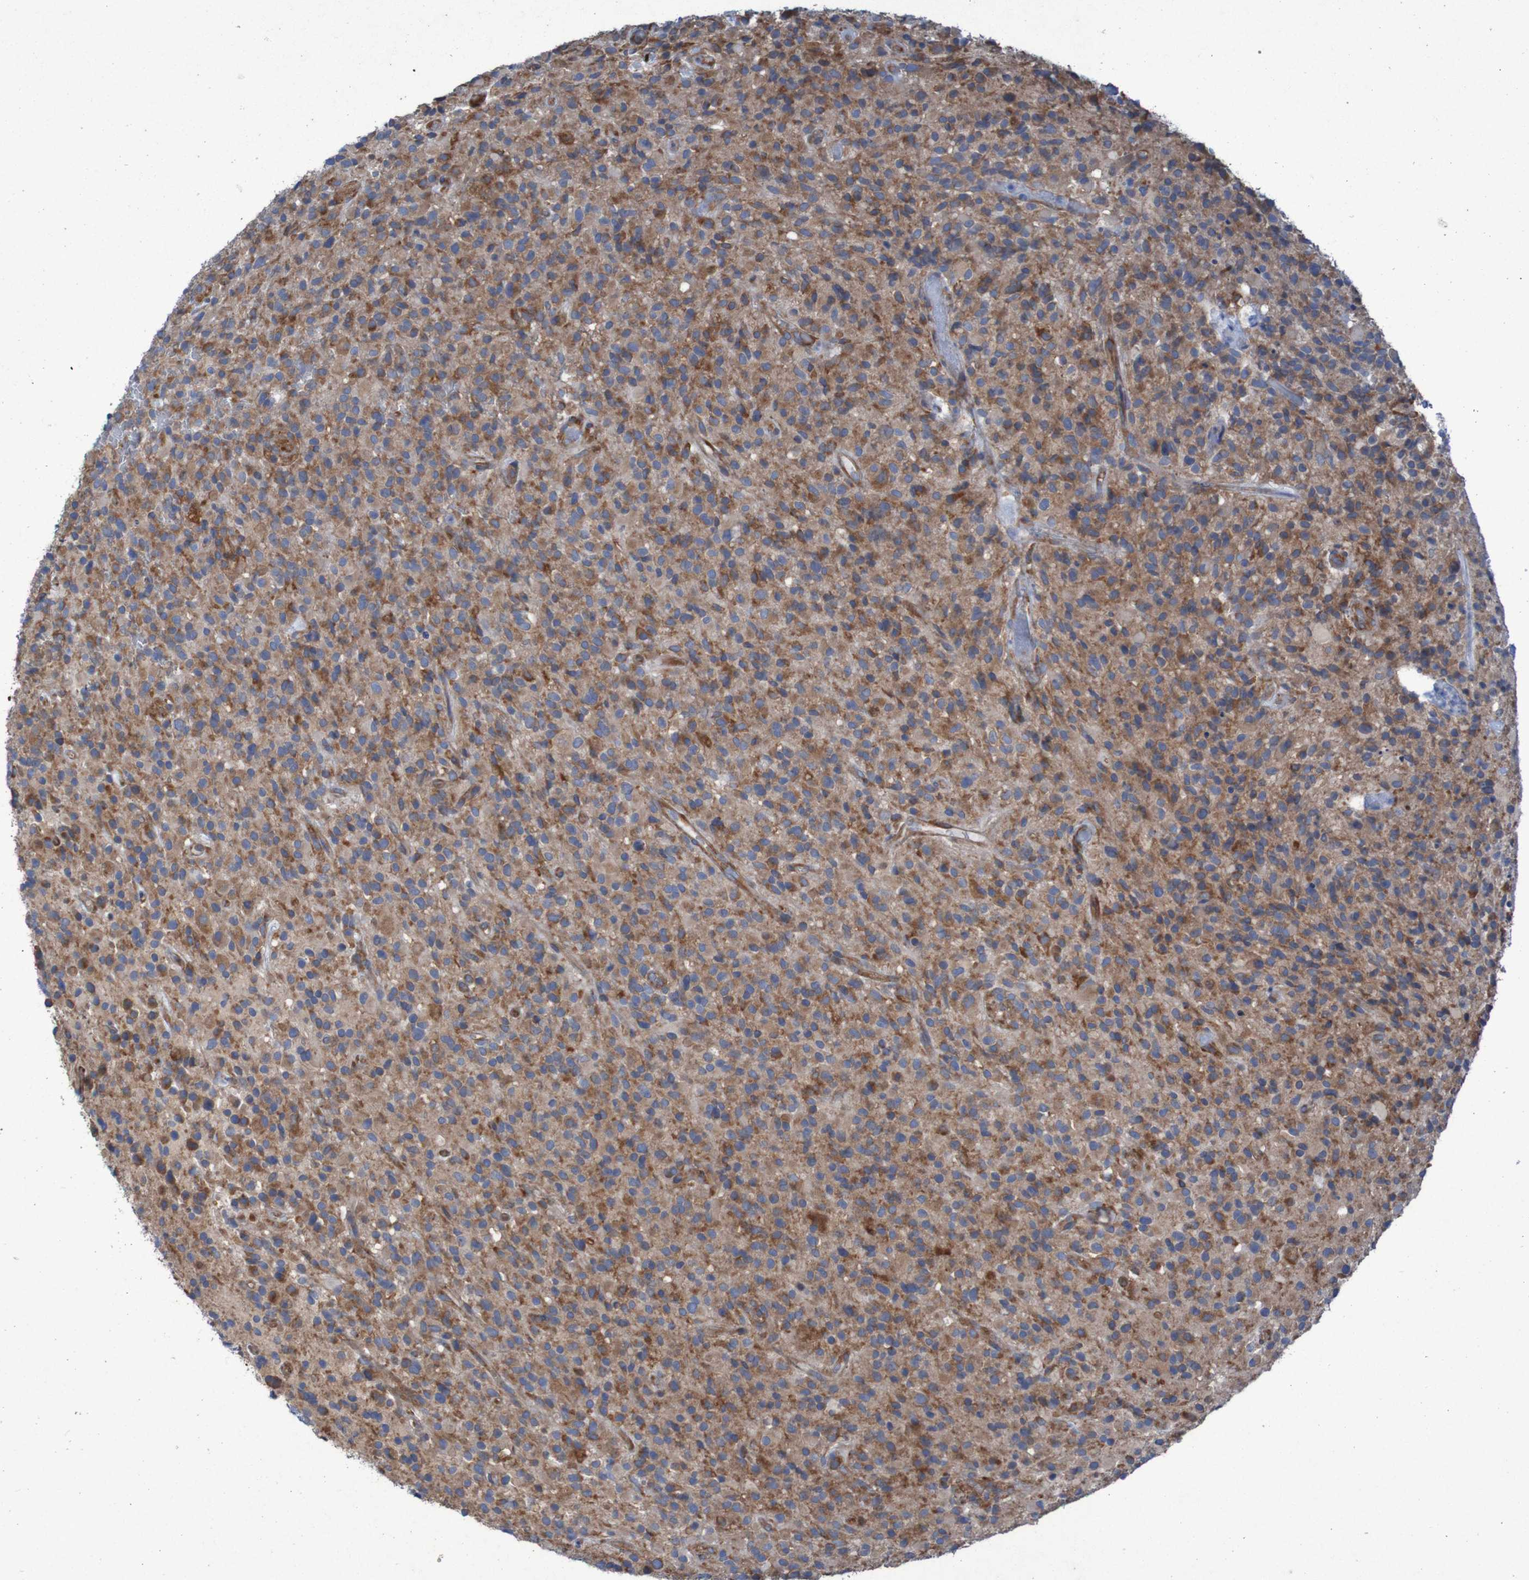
{"staining": {"intensity": "strong", "quantity": ">75%", "location": "cytoplasmic/membranous"}, "tissue": "glioma", "cell_type": "Tumor cells", "image_type": "cancer", "snomed": [{"axis": "morphology", "description": "Glioma, malignant, High grade"}, {"axis": "topography", "description": "Brain"}], "caption": "There is high levels of strong cytoplasmic/membranous expression in tumor cells of glioma, as demonstrated by immunohistochemical staining (brown color).", "gene": "RPL10", "patient": {"sex": "male", "age": 71}}